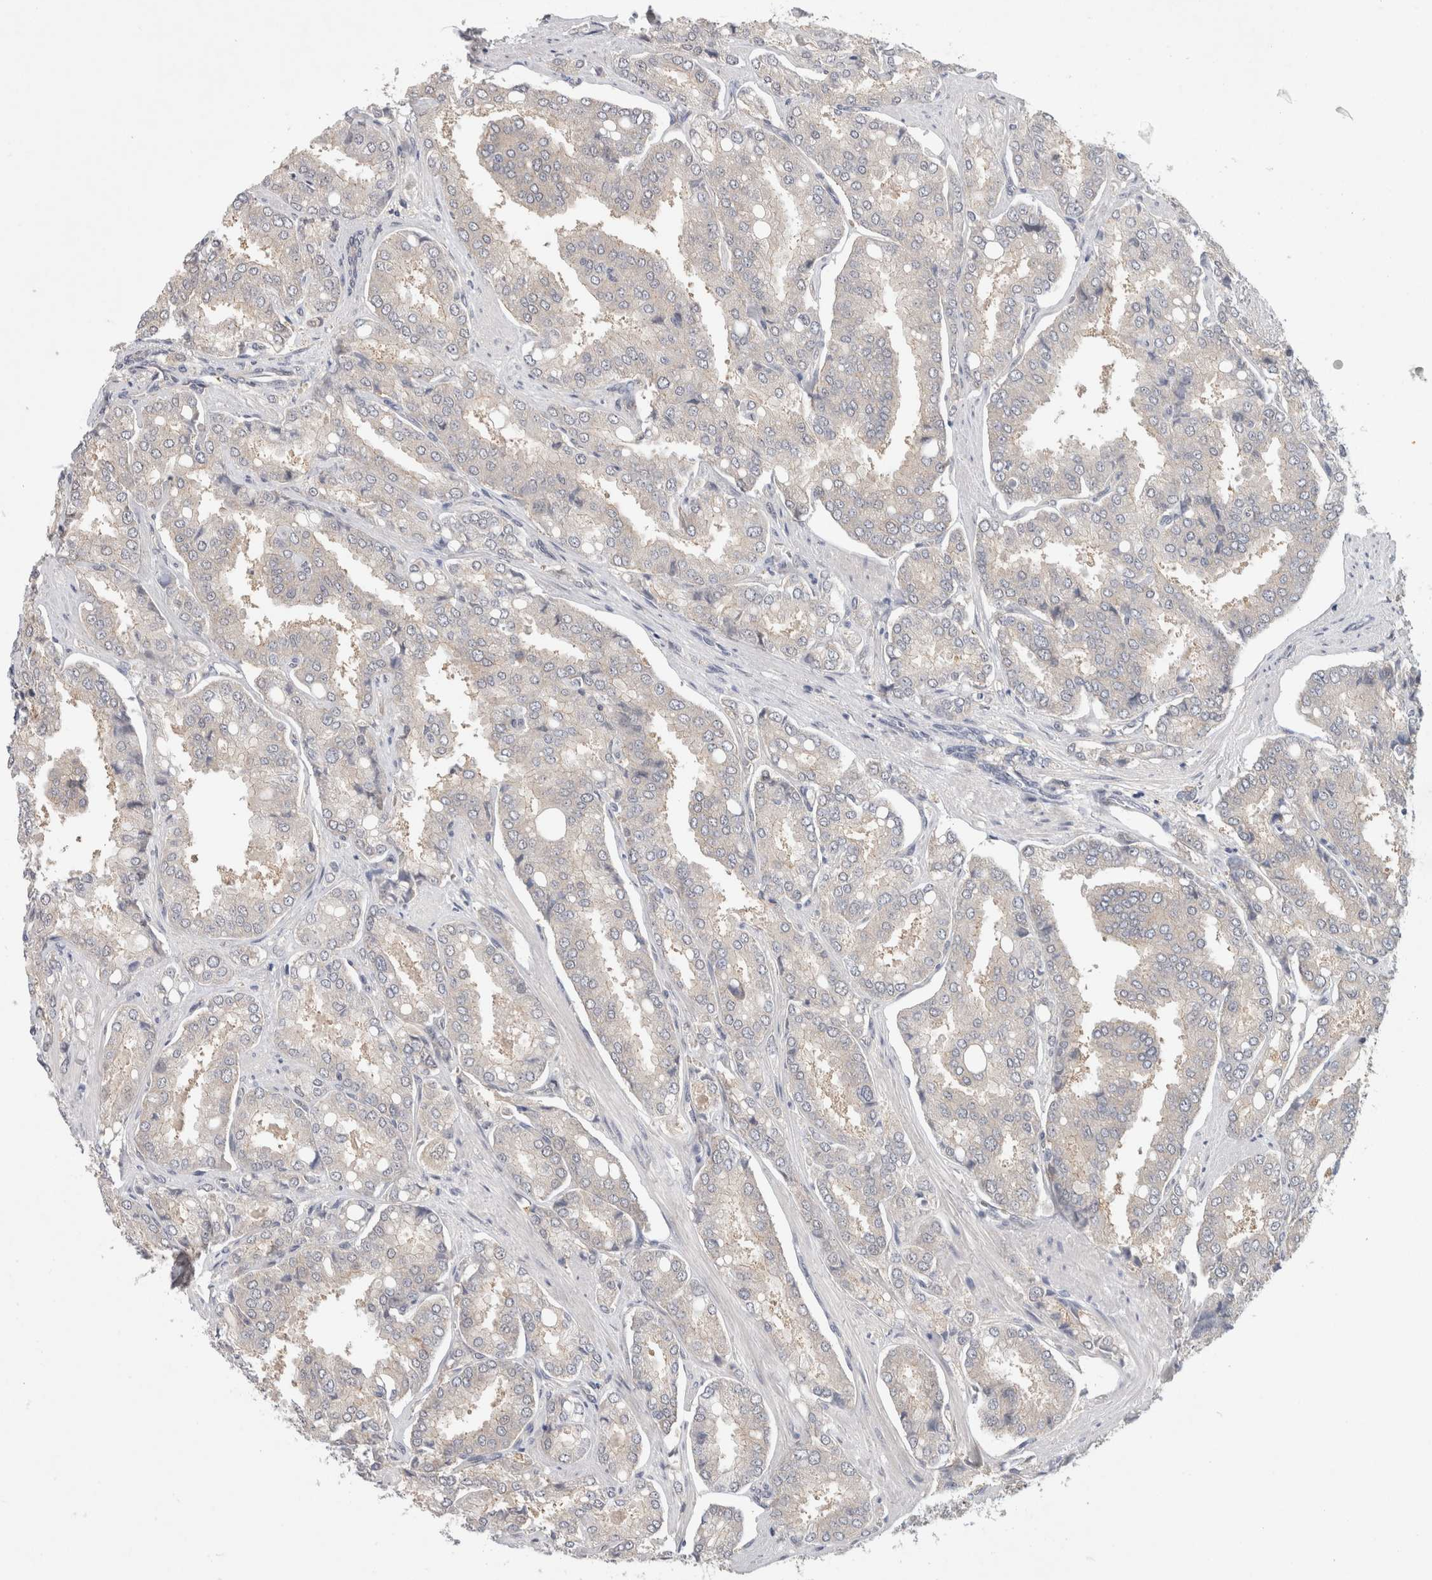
{"staining": {"intensity": "weak", "quantity": "<25%", "location": "cytoplasmic/membranous"}, "tissue": "prostate cancer", "cell_type": "Tumor cells", "image_type": "cancer", "snomed": [{"axis": "morphology", "description": "Adenocarcinoma, High grade"}, {"axis": "topography", "description": "Prostate"}], "caption": "The micrograph reveals no significant expression in tumor cells of high-grade adenocarcinoma (prostate).", "gene": "CERS3", "patient": {"sex": "male", "age": 50}}